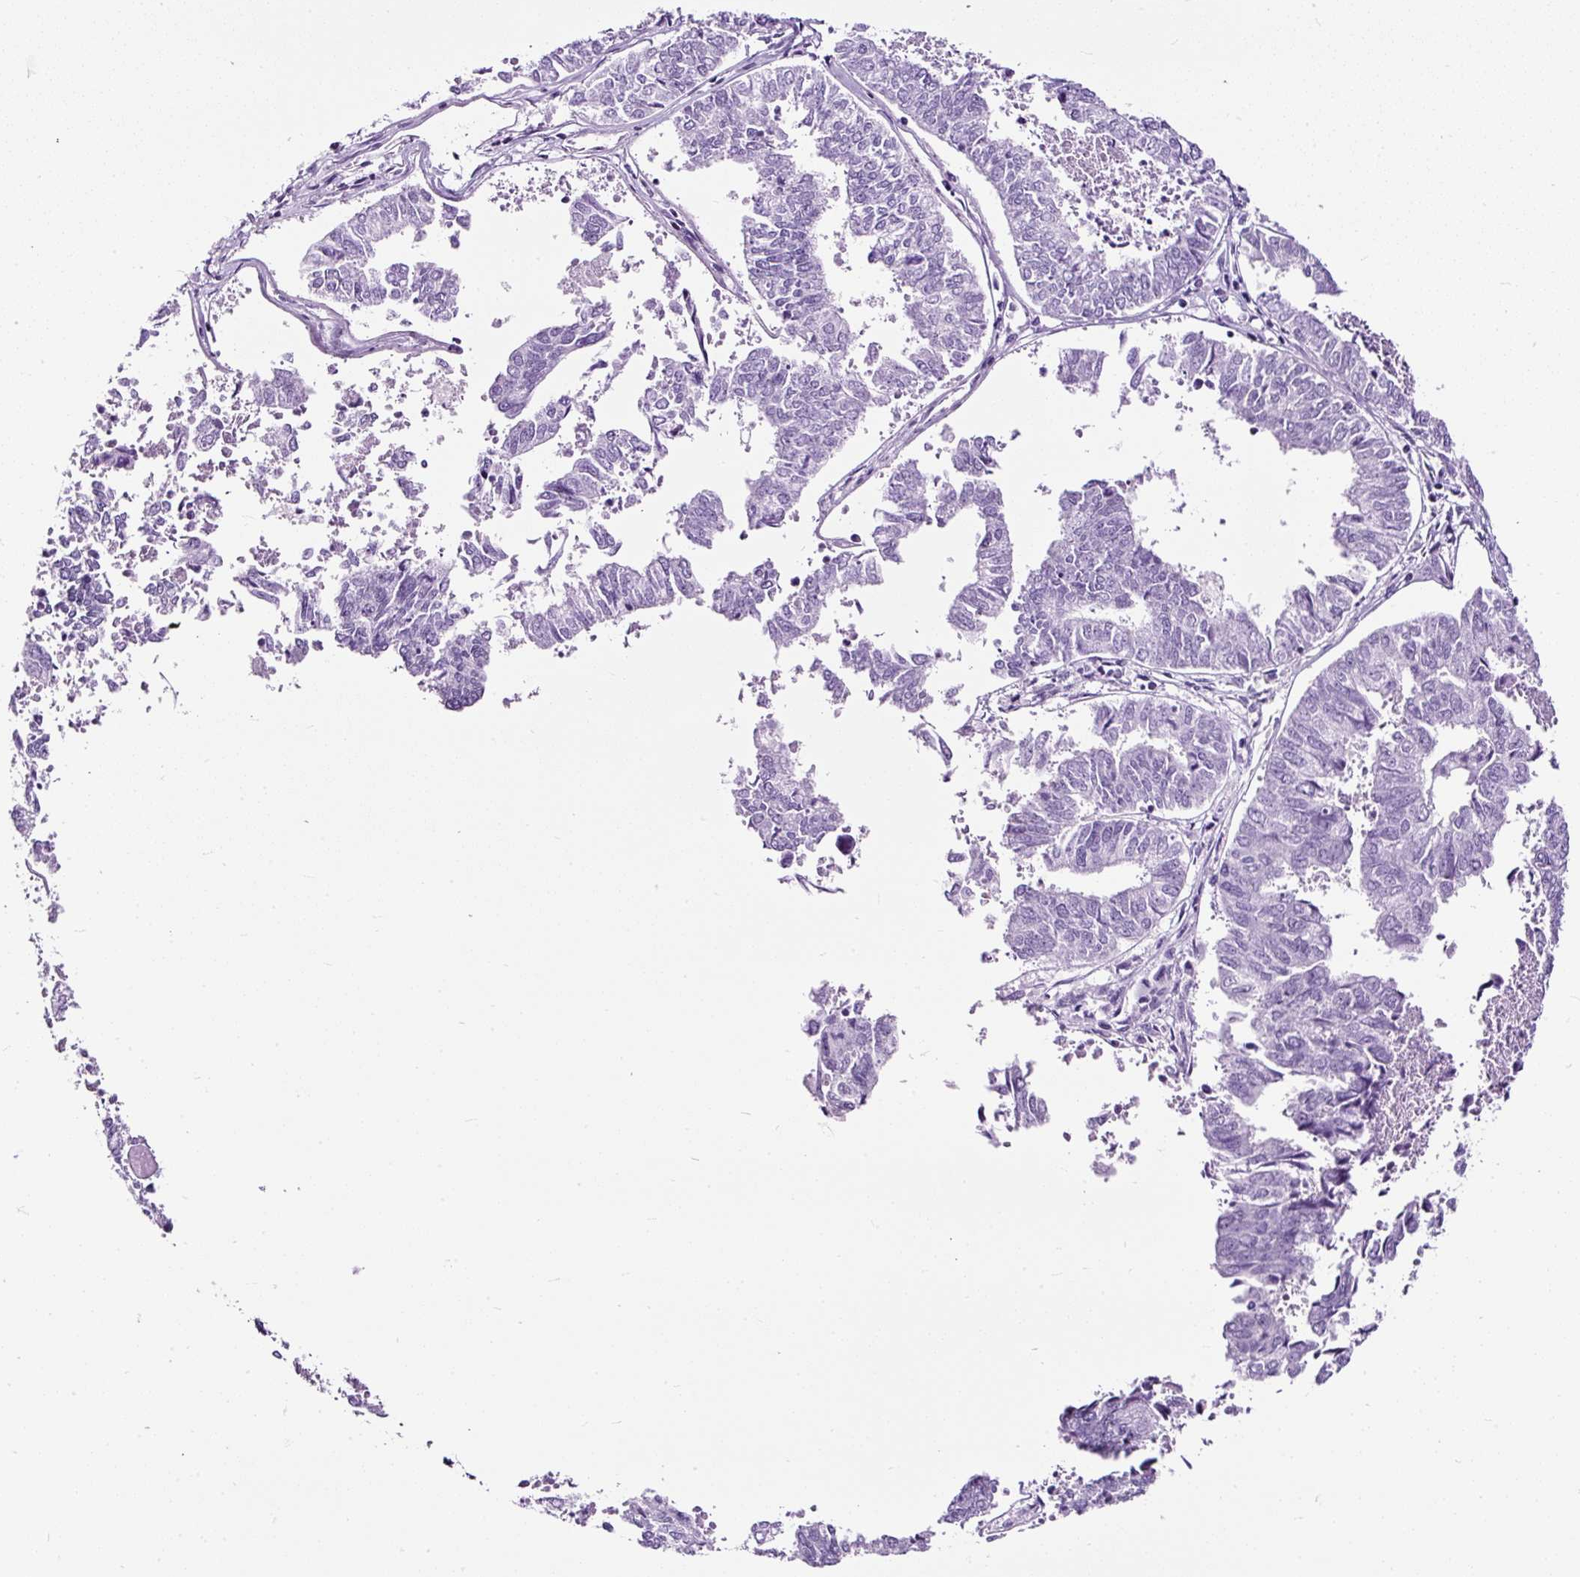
{"staining": {"intensity": "negative", "quantity": "none", "location": "none"}, "tissue": "endometrial cancer", "cell_type": "Tumor cells", "image_type": "cancer", "snomed": [{"axis": "morphology", "description": "Adenocarcinoma, NOS"}, {"axis": "topography", "description": "Endometrium"}], "caption": "A histopathology image of human endometrial adenocarcinoma is negative for staining in tumor cells. (DAB immunohistochemistry visualized using brightfield microscopy, high magnification).", "gene": "NTS", "patient": {"sex": "female", "age": 73}}